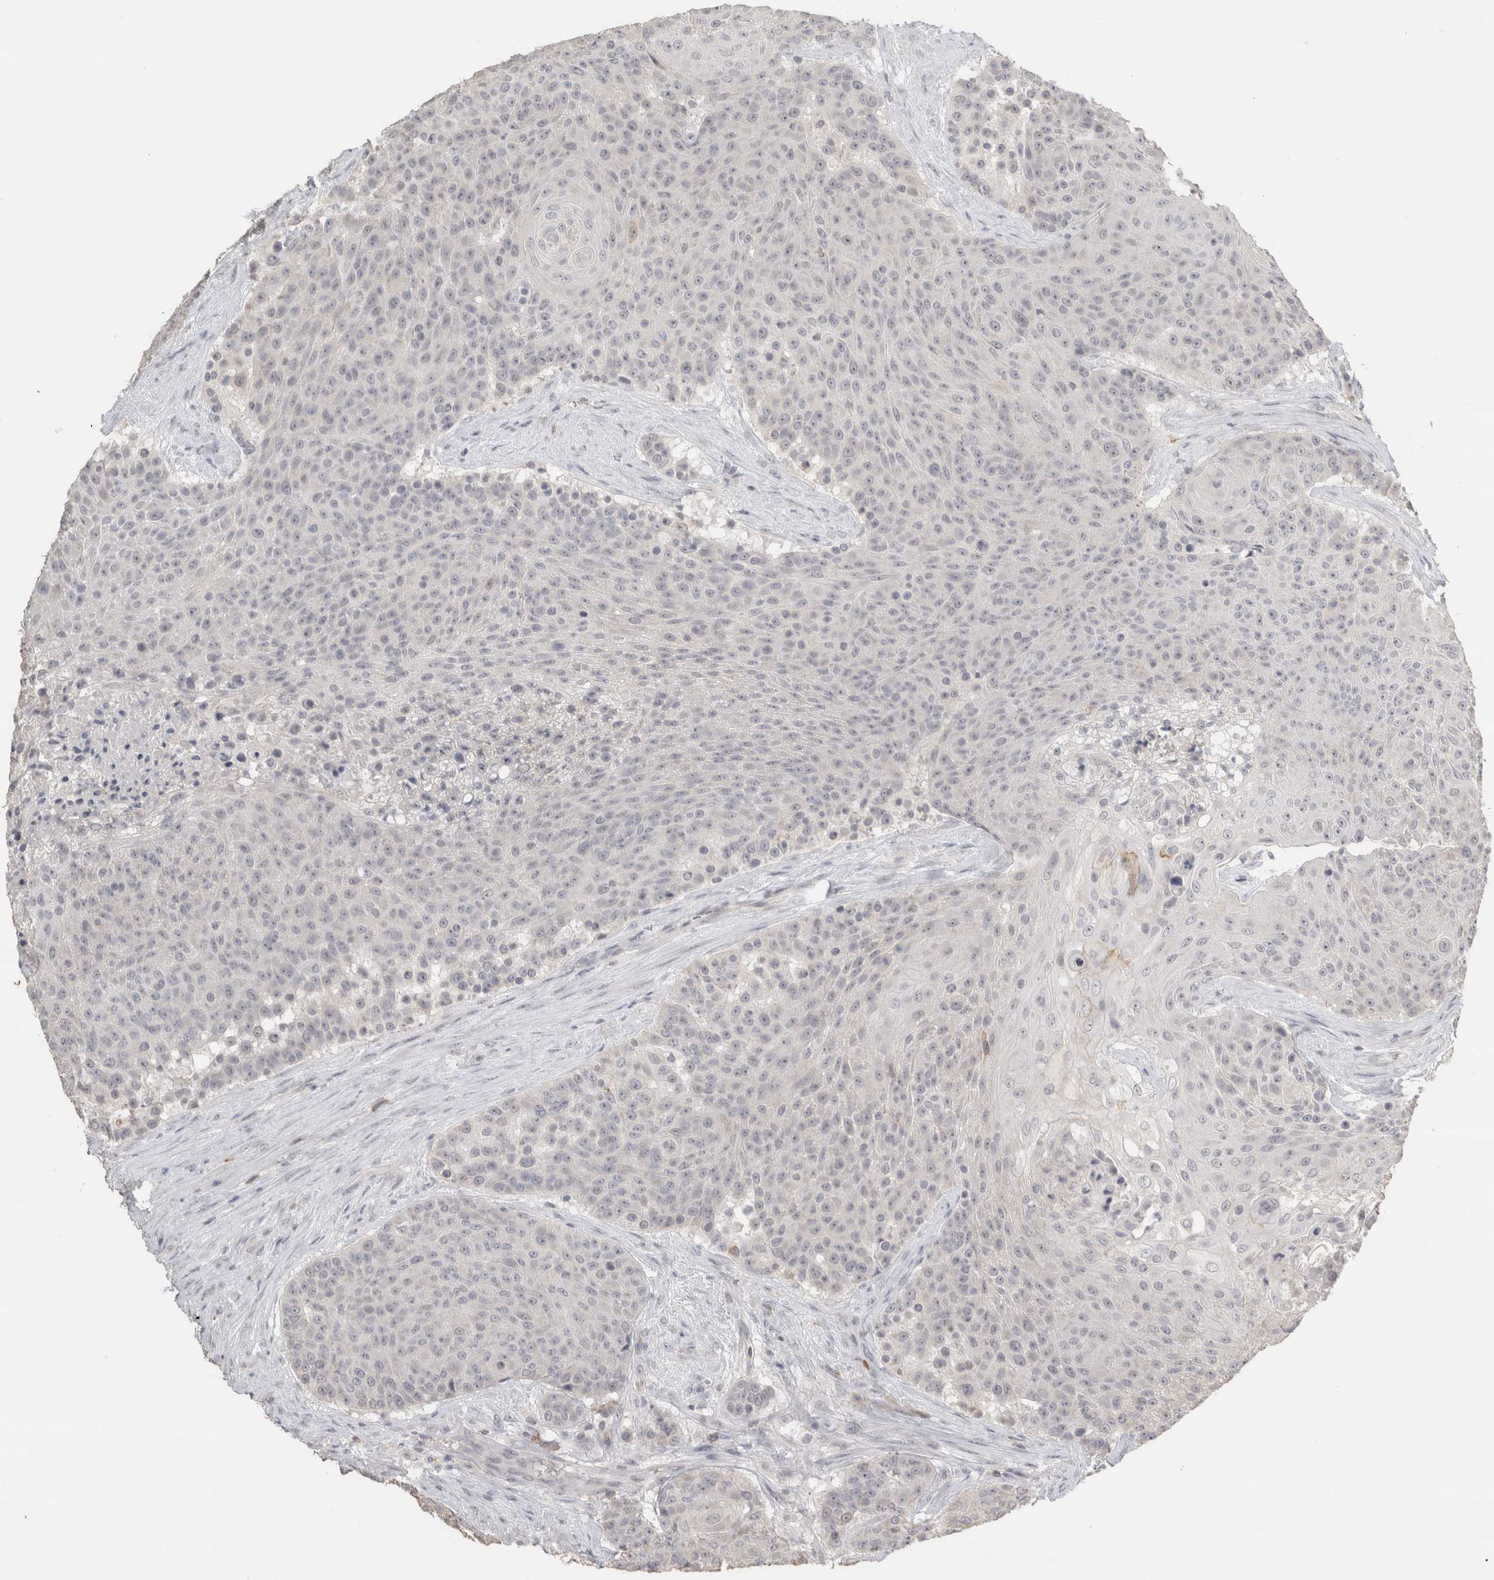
{"staining": {"intensity": "negative", "quantity": "none", "location": "none"}, "tissue": "urothelial cancer", "cell_type": "Tumor cells", "image_type": "cancer", "snomed": [{"axis": "morphology", "description": "Urothelial carcinoma, High grade"}, {"axis": "topography", "description": "Urinary bladder"}], "caption": "Immunohistochemical staining of urothelial carcinoma (high-grade) shows no significant positivity in tumor cells.", "gene": "TRAT1", "patient": {"sex": "female", "age": 63}}